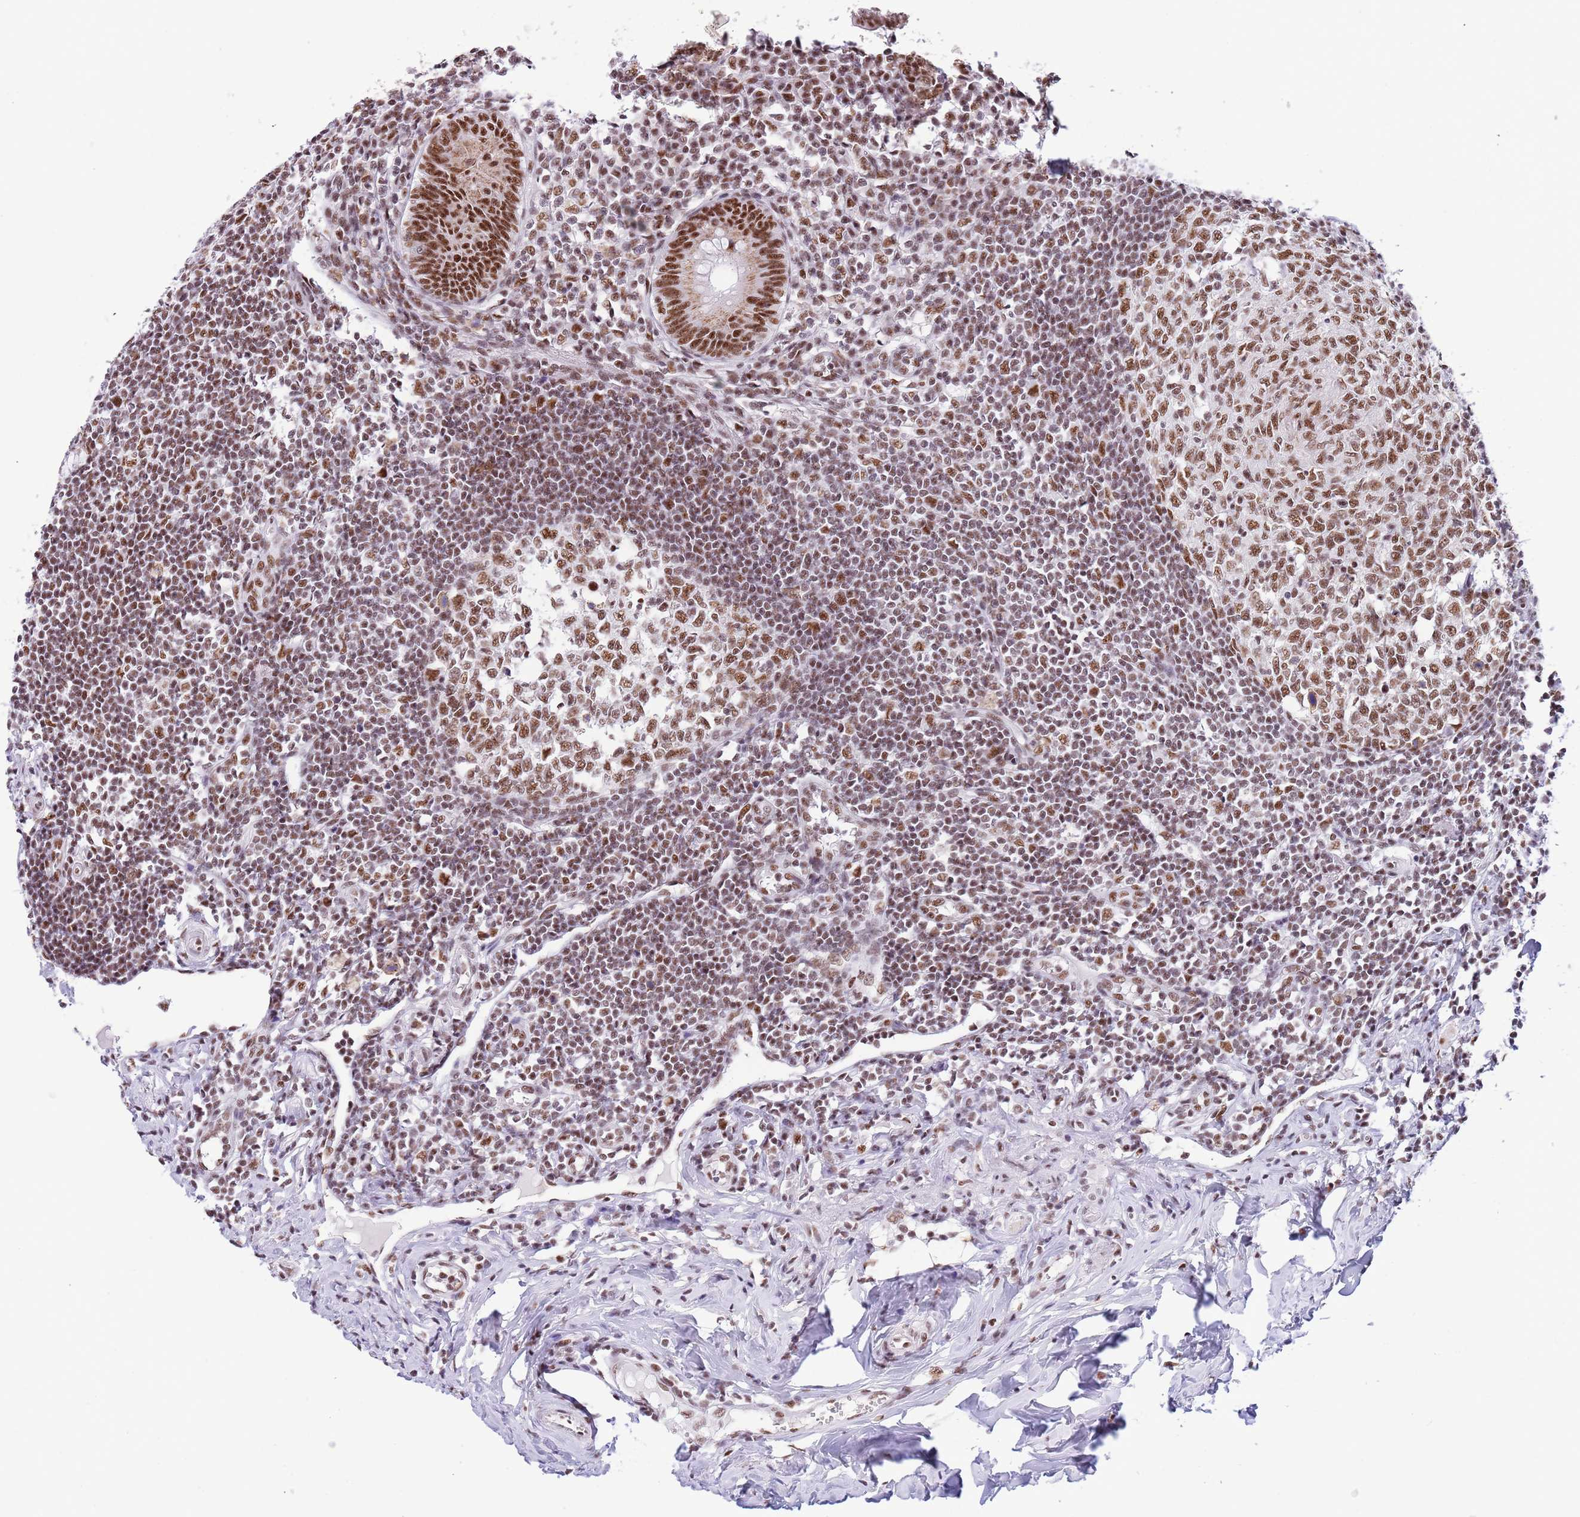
{"staining": {"intensity": "moderate", "quantity": ">75%", "location": "nuclear"}, "tissue": "appendix", "cell_type": "Glandular cells", "image_type": "normal", "snomed": [{"axis": "morphology", "description": "Normal tissue, NOS"}, {"axis": "topography", "description": "Appendix"}], "caption": "A photomicrograph showing moderate nuclear staining in approximately >75% of glandular cells in unremarkable appendix, as visualized by brown immunohistochemical staining.", "gene": "SF3A2", "patient": {"sex": "female", "age": 33}}